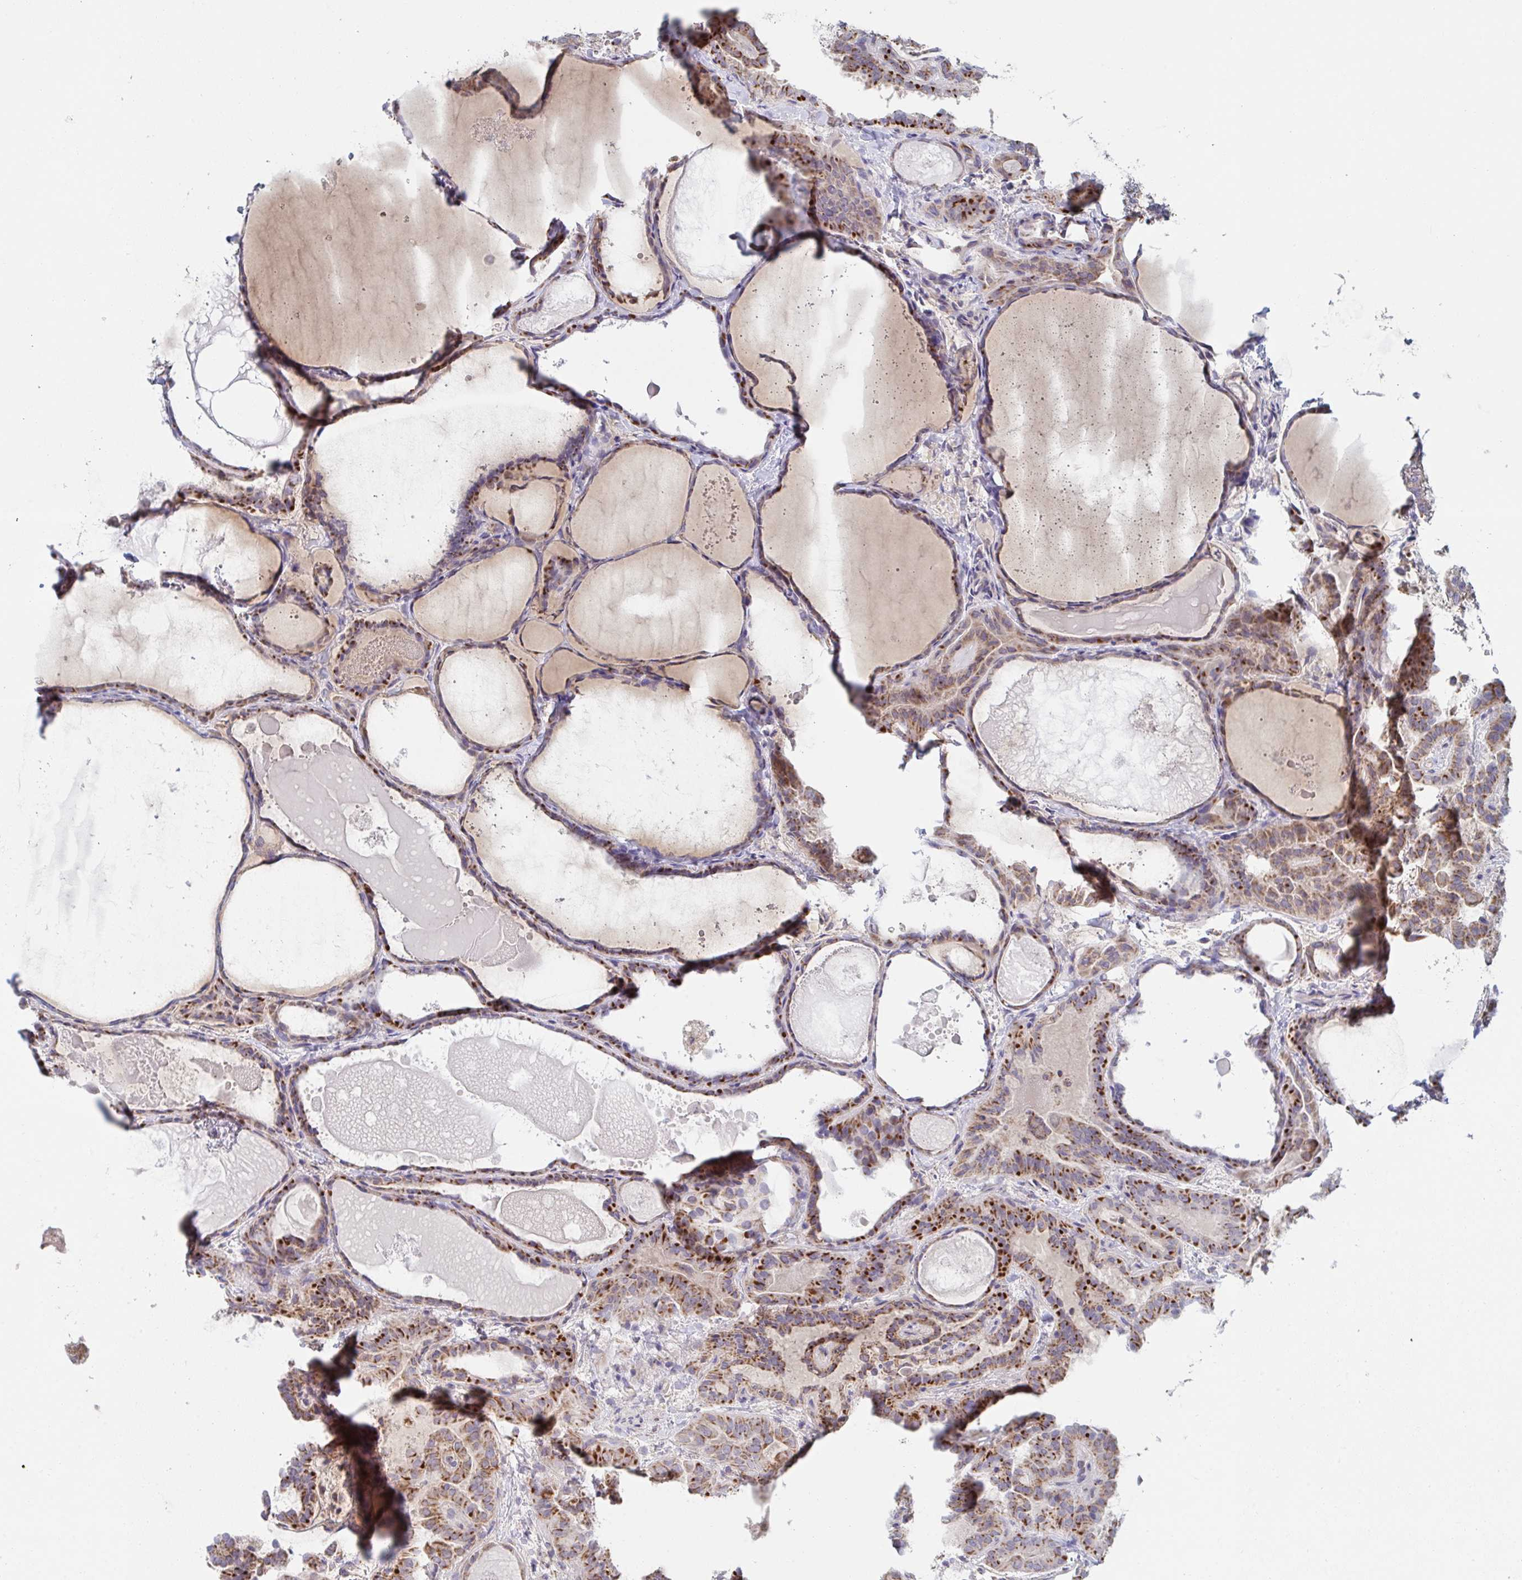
{"staining": {"intensity": "strong", "quantity": ">75%", "location": "cytoplasmic/membranous"}, "tissue": "thyroid cancer", "cell_type": "Tumor cells", "image_type": "cancer", "snomed": [{"axis": "morphology", "description": "Papillary adenocarcinoma, NOS"}, {"axis": "topography", "description": "Thyroid gland"}], "caption": "Protein expression by immunohistochemistry (IHC) exhibits strong cytoplasmic/membranous staining in about >75% of tumor cells in thyroid cancer (papillary adenocarcinoma). (DAB = brown stain, brightfield microscopy at high magnification).", "gene": "NDUFA7", "patient": {"sex": "female", "age": 46}}